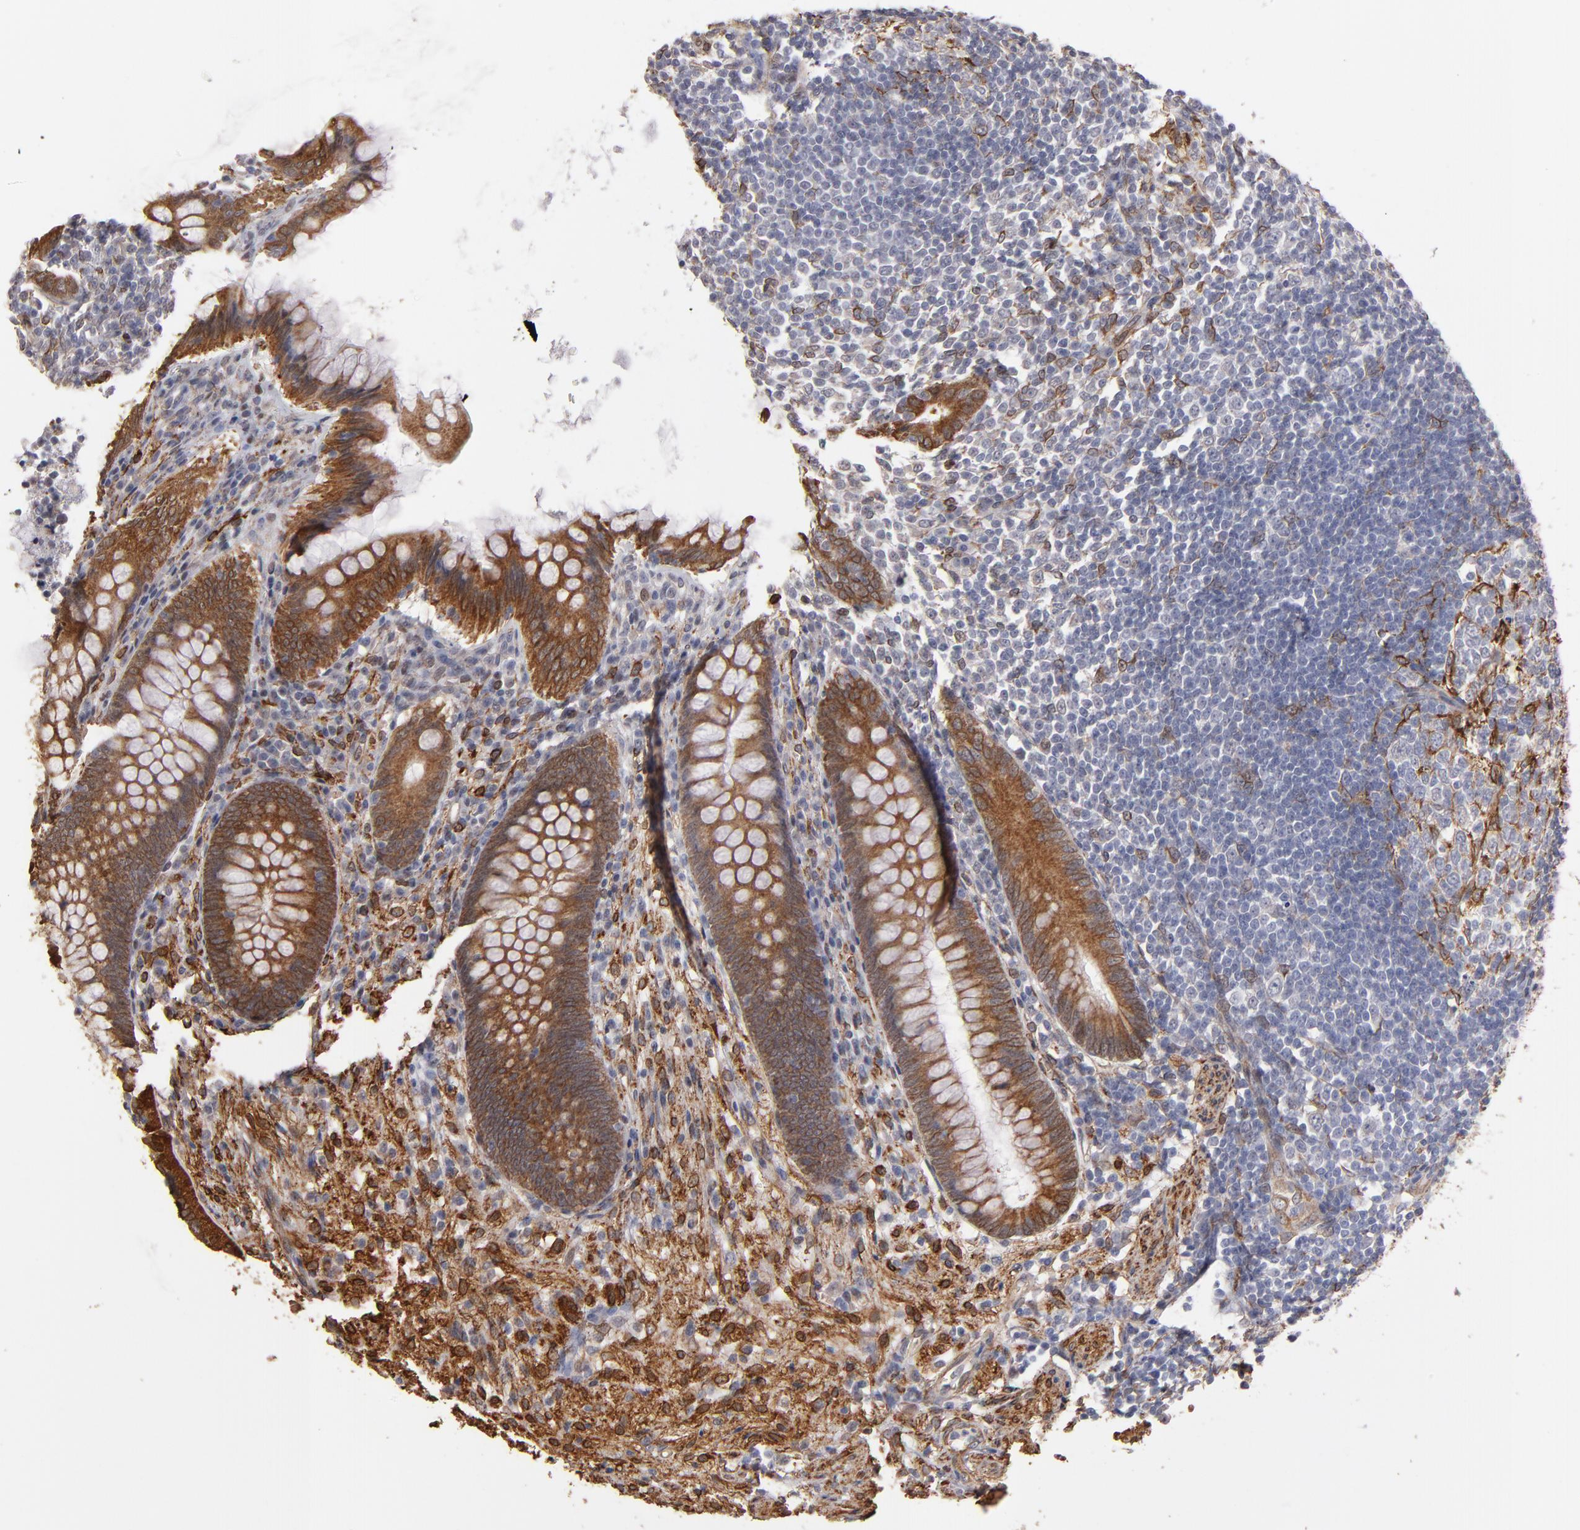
{"staining": {"intensity": "moderate", "quantity": ">75%", "location": "cytoplasmic/membranous"}, "tissue": "appendix", "cell_type": "Glandular cells", "image_type": "normal", "snomed": [{"axis": "morphology", "description": "Normal tissue, NOS"}, {"axis": "topography", "description": "Appendix"}], "caption": "Appendix was stained to show a protein in brown. There is medium levels of moderate cytoplasmic/membranous positivity in approximately >75% of glandular cells. The staining was performed using DAB (3,3'-diaminobenzidine), with brown indicating positive protein expression. Nuclei are stained blue with hematoxylin.", "gene": "PGRMC1", "patient": {"sex": "female", "age": 66}}